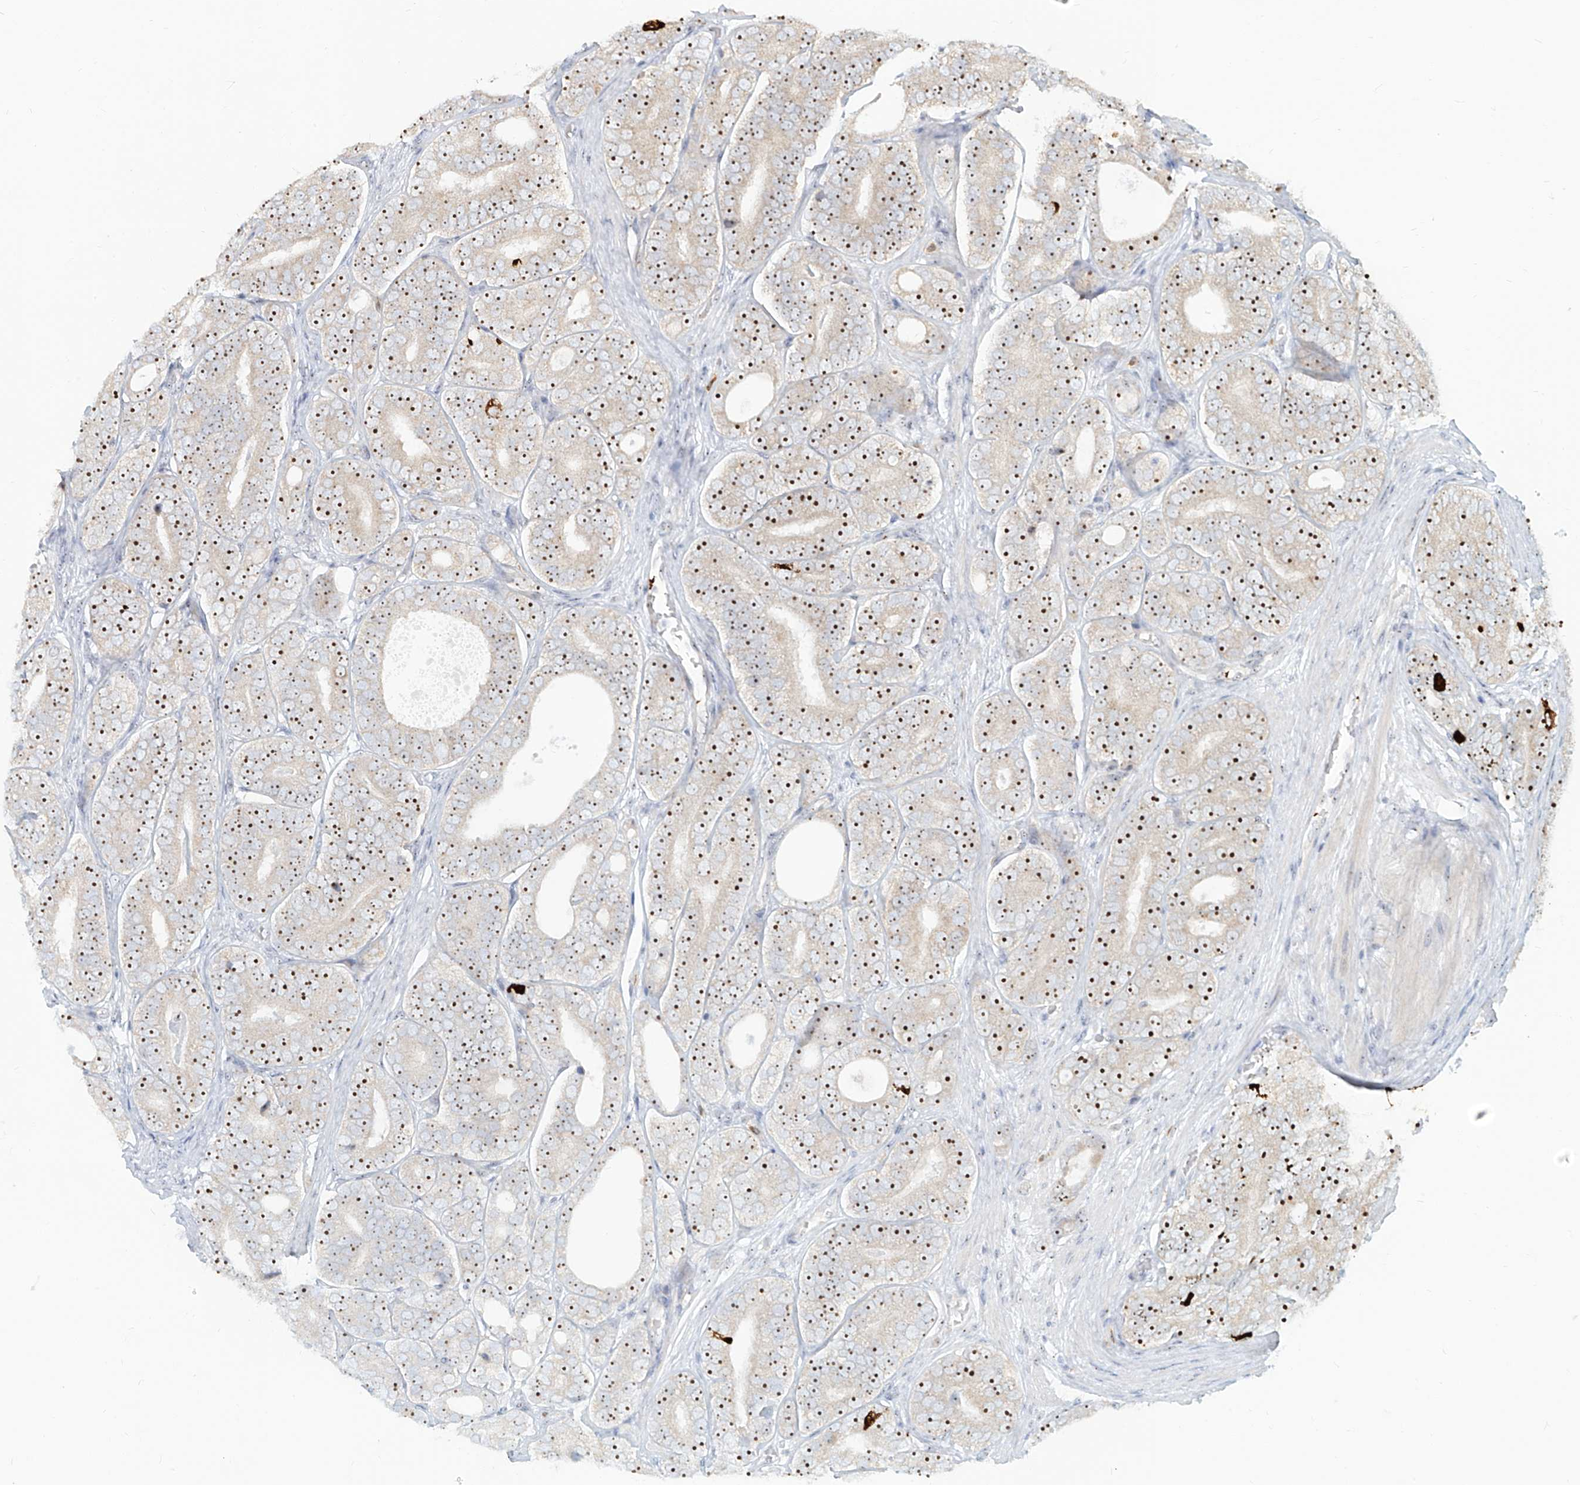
{"staining": {"intensity": "strong", "quantity": ">75%", "location": "nuclear"}, "tissue": "prostate cancer", "cell_type": "Tumor cells", "image_type": "cancer", "snomed": [{"axis": "morphology", "description": "Adenocarcinoma, High grade"}, {"axis": "topography", "description": "Prostate"}], "caption": "Tumor cells demonstrate high levels of strong nuclear positivity in approximately >75% of cells in human adenocarcinoma (high-grade) (prostate).", "gene": "BYSL", "patient": {"sex": "male", "age": 56}}